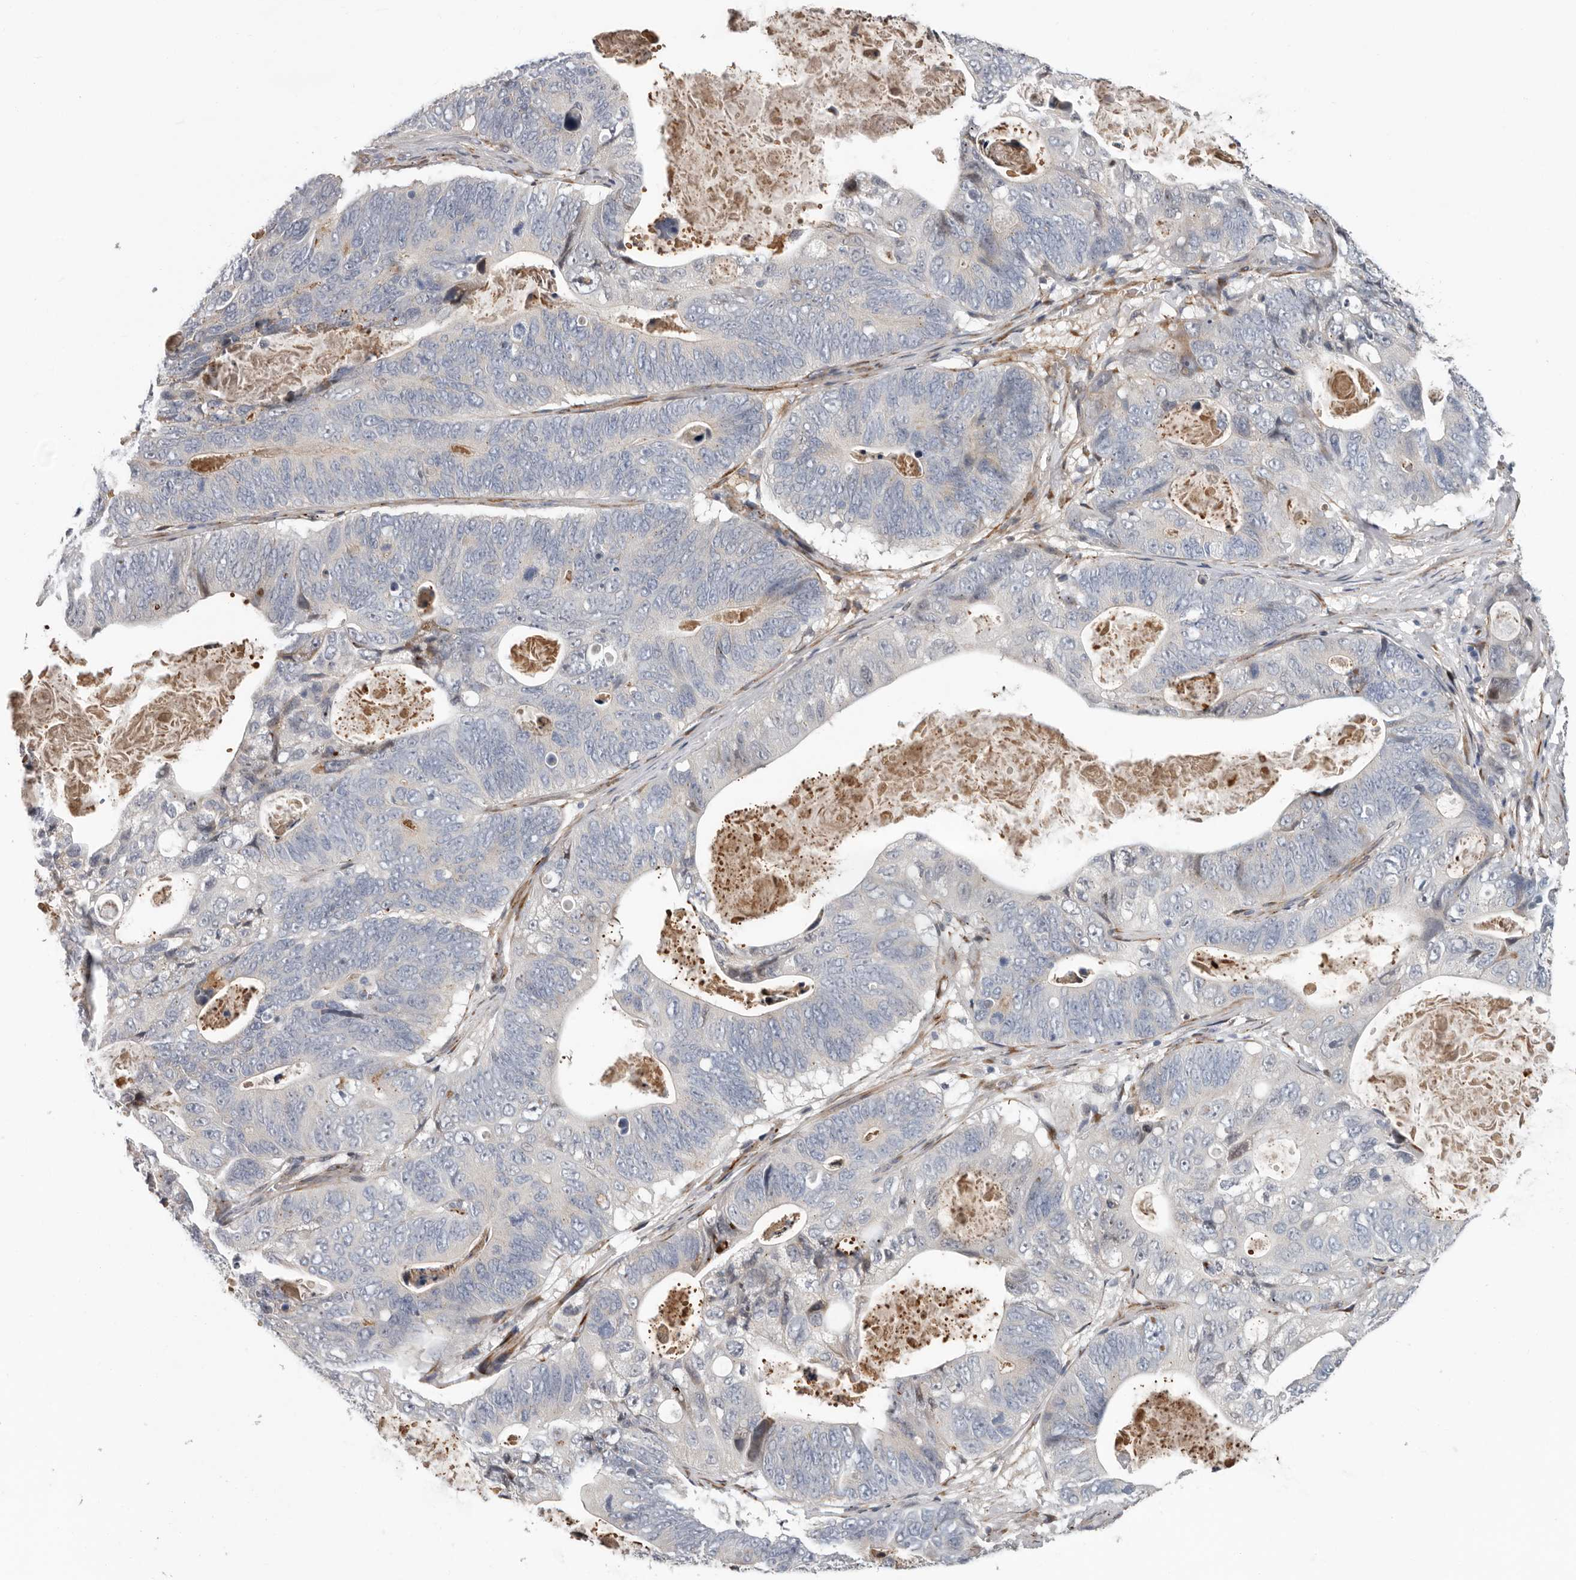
{"staining": {"intensity": "negative", "quantity": "none", "location": "none"}, "tissue": "stomach cancer", "cell_type": "Tumor cells", "image_type": "cancer", "snomed": [{"axis": "morphology", "description": "Normal tissue, NOS"}, {"axis": "morphology", "description": "Adenocarcinoma, NOS"}, {"axis": "topography", "description": "Stomach"}], "caption": "An image of adenocarcinoma (stomach) stained for a protein reveals no brown staining in tumor cells.", "gene": "ATXN3L", "patient": {"sex": "female", "age": 89}}